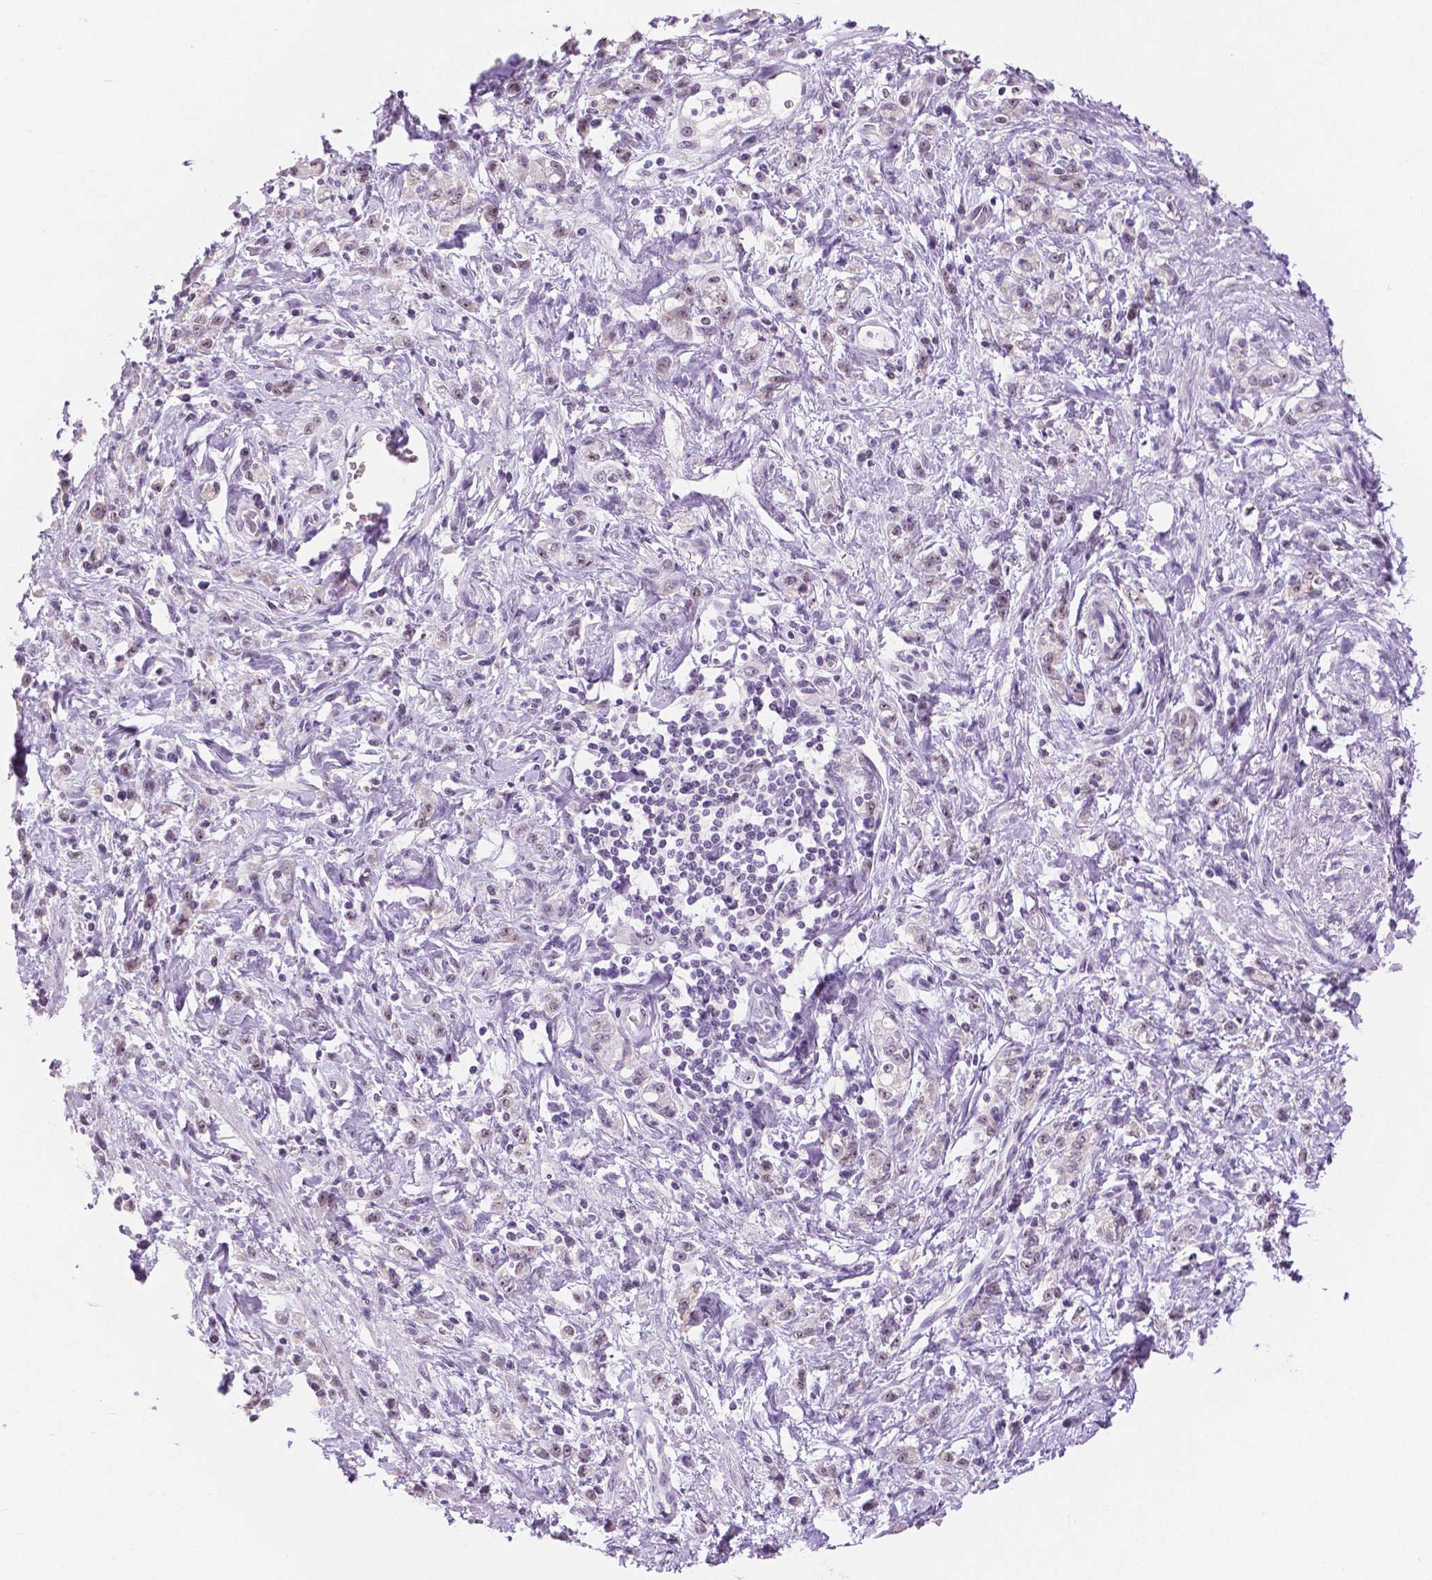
{"staining": {"intensity": "negative", "quantity": "none", "location": "none"}, "tissue": "stomach cancer", "cell_type": "Tumor cells", "image_type": "cancer", "snomed": [{"axis": "morphology", "description": "Adenocarcinoma, NOS"}, {"axis": "topography", "description": "Stomach"}], "caption": "The immunohistochemistry (IHC) histopathology image has no significant expression in tumor cells of stomach cancer (adenocarcinoma) tissue.", "gene": "NHP2", "patient": {"sex": "male", "age": 77}}